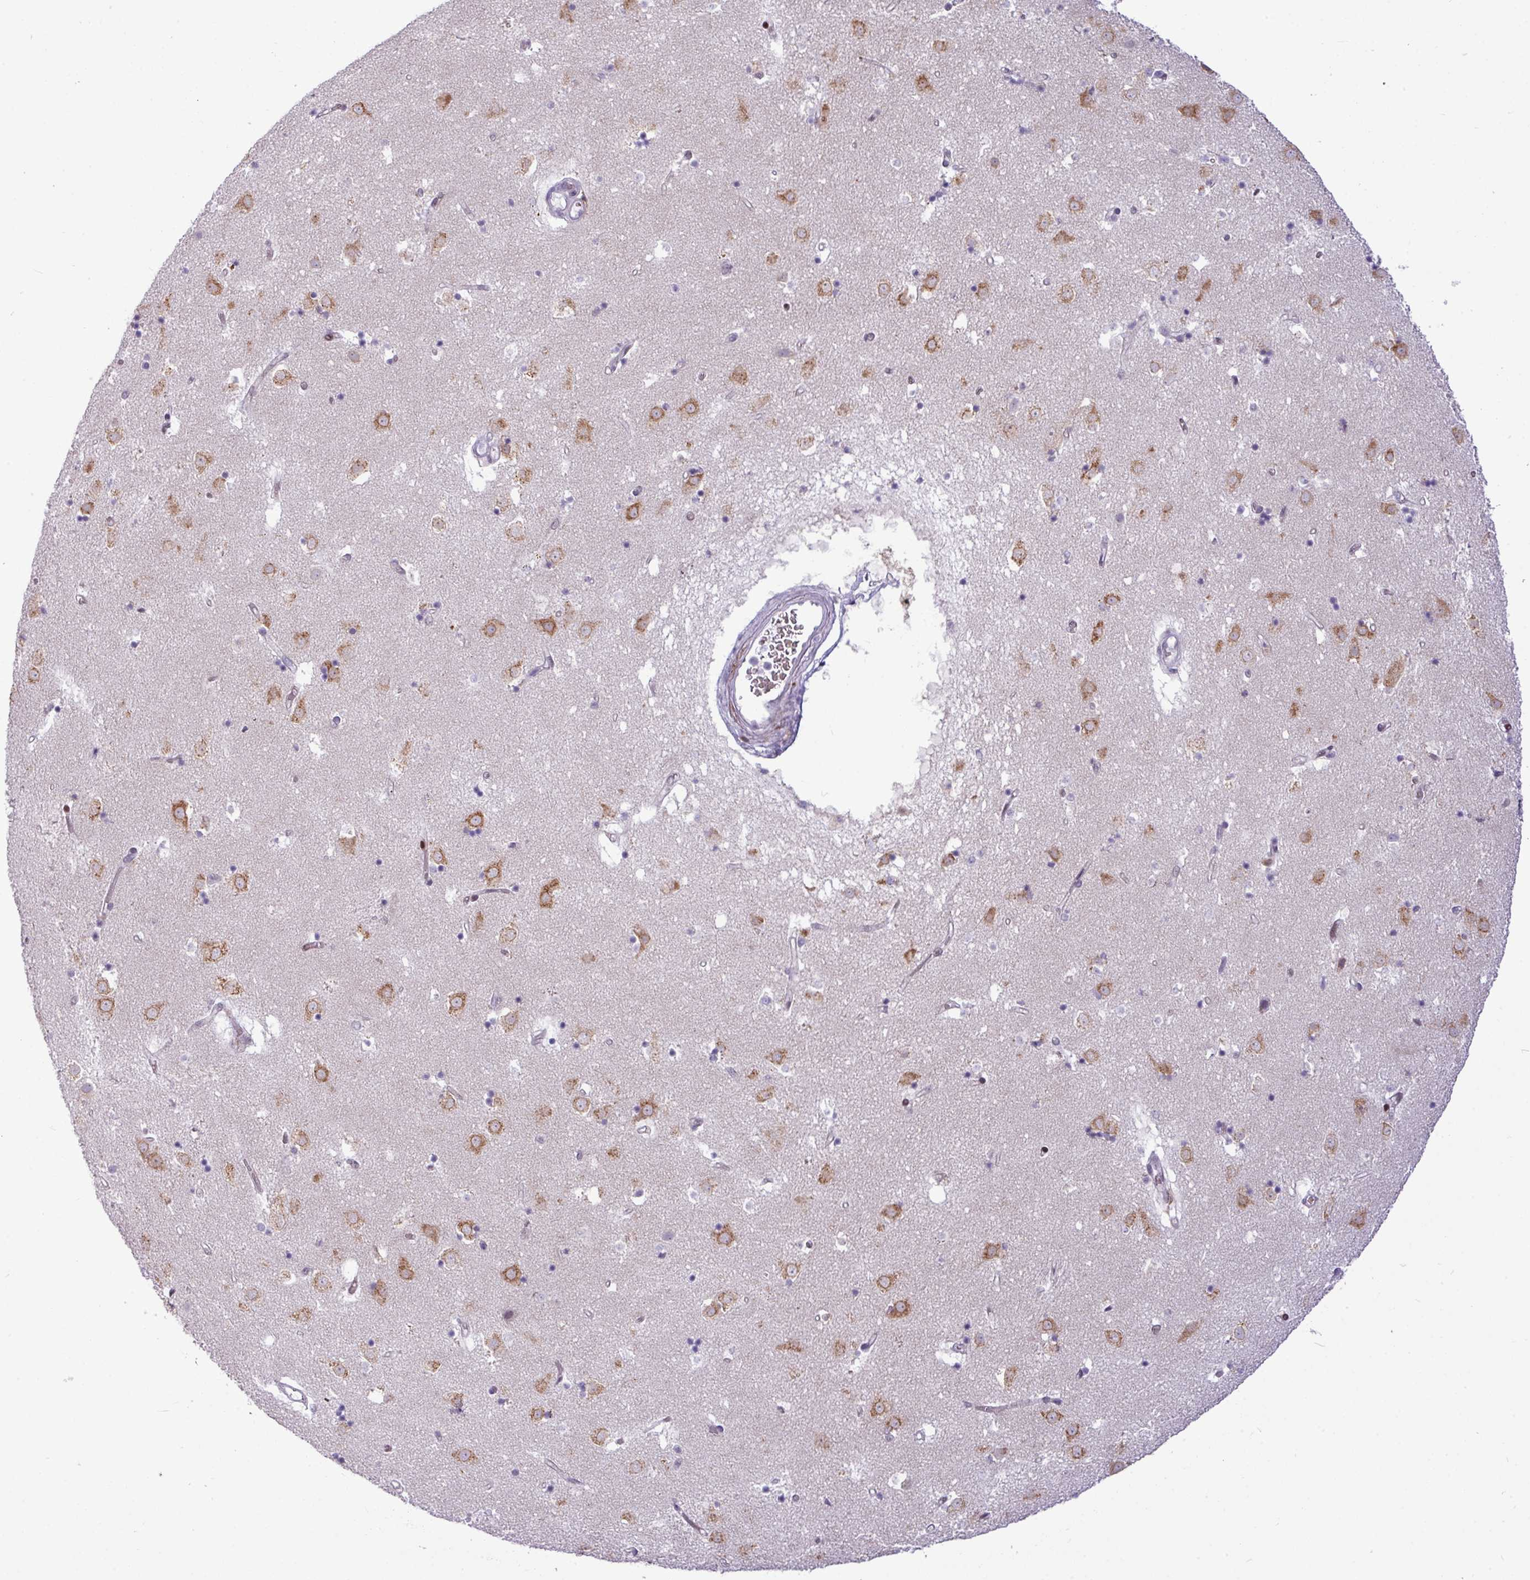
{"staining": {"intensity": "negative", "quantity": "none", "location": "none"}, "tissue": "caudate", "cell_type": "Glial cells", "image_type": "normal", "snomed": [{"axis": "morphology", "description": "Normal tissue, NOS"}, {"axis": "topography", "description": "Lateral ventricle wall"}], "caption": "A high-resolution photomicrograph shows immunohistochemistry (IHC) staining of unremarkable caudate, which reveals no significant staining in glial cells.", "gene": "SLC66A2", "patient": {"sex": "male", "age": 58}}